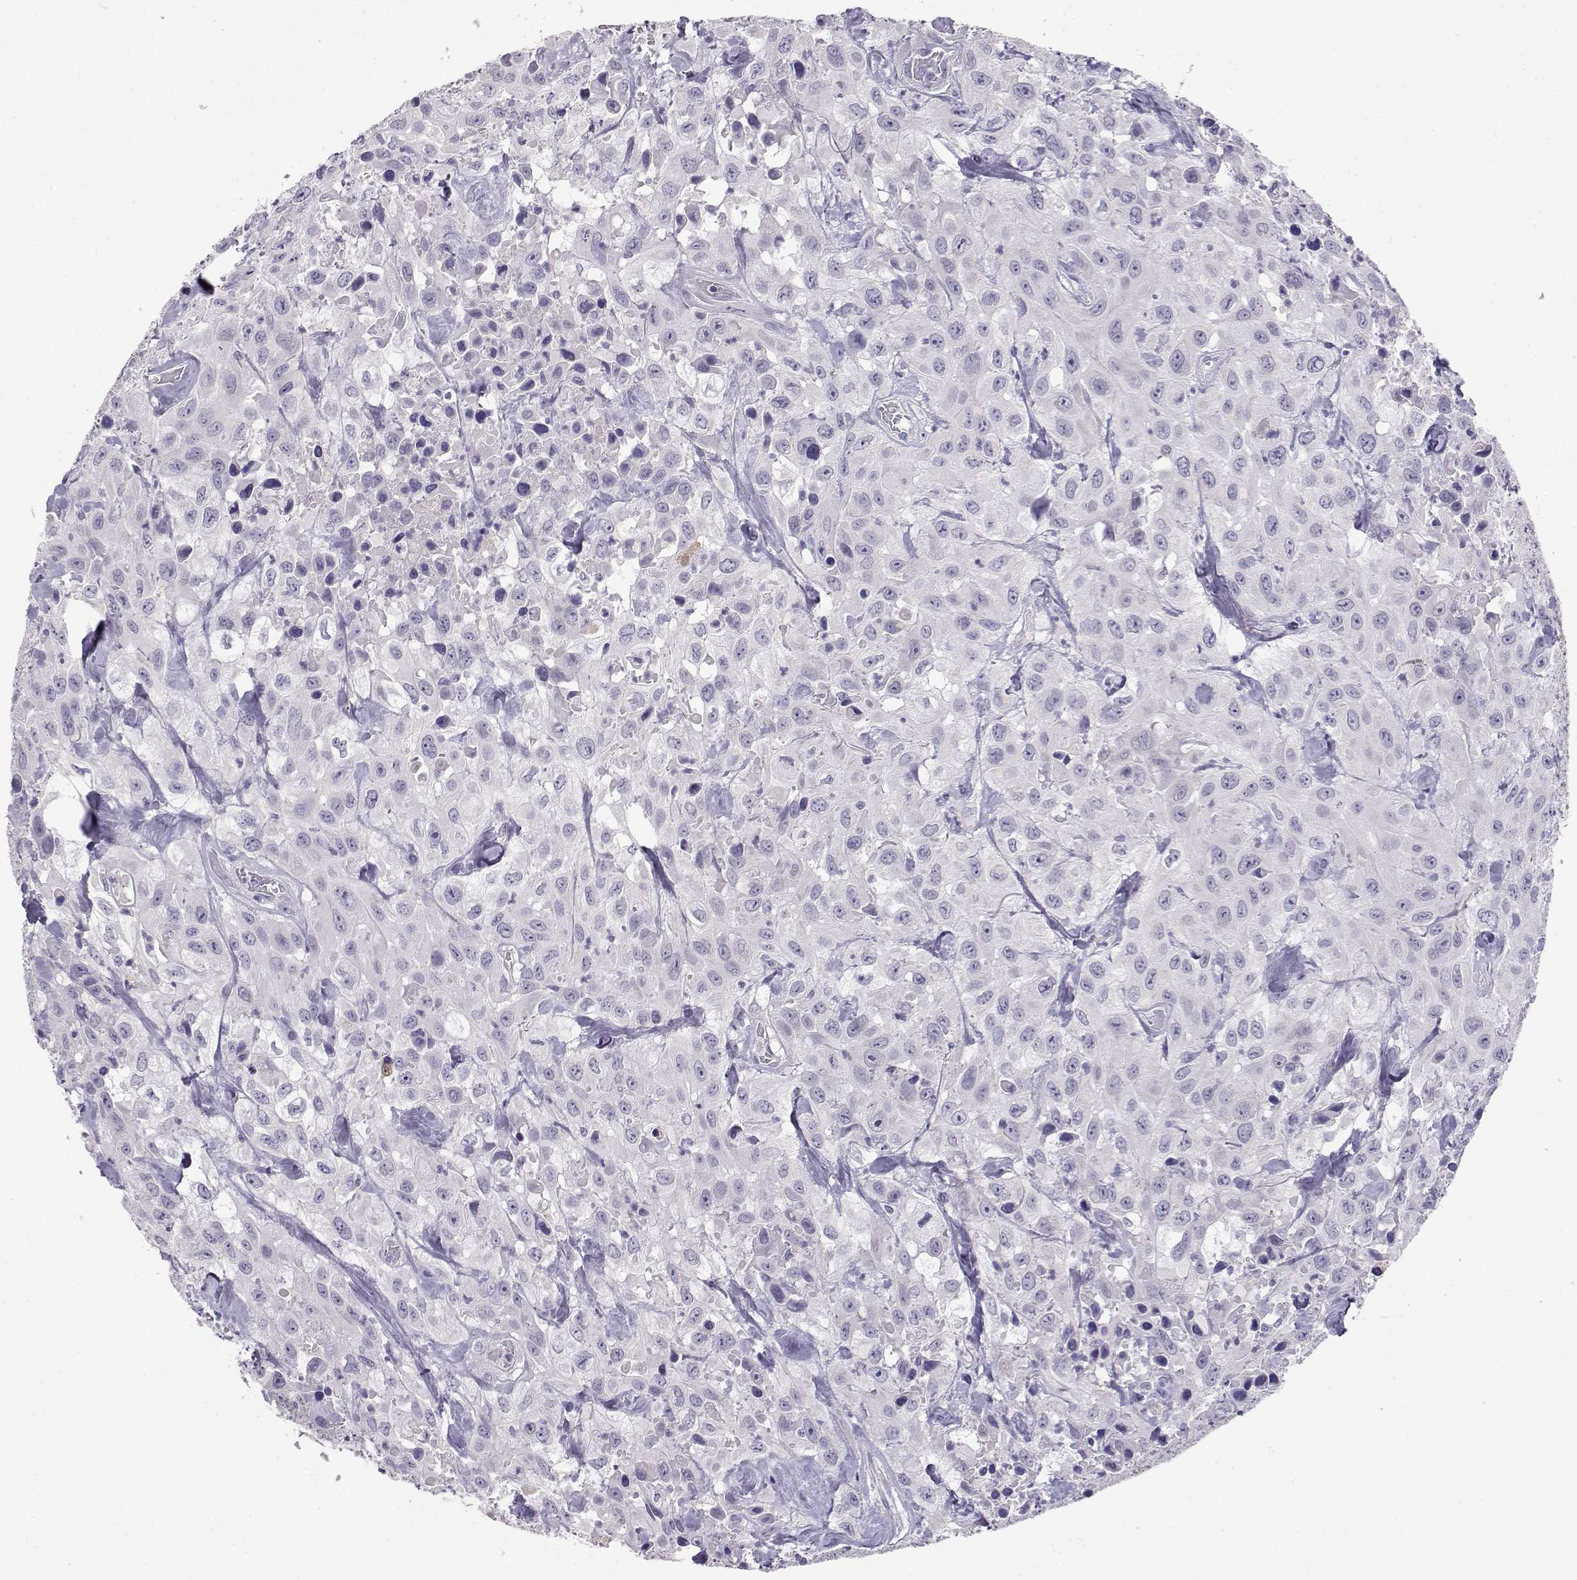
{"staining": {"intensity": "negative", "quantity": "none", "location": "none"}, "tissue": "urothelial cancer", "cell_type": "Tumor cells", "image_type": "cancer", "snomed": [{"axis": "morphology", "description": "Urothelial carcinoma, High grade"}, {"axis": "topography", "description": "Urinary bladder"}], "caption": "The immunohistochemistry (IHC) histopathology image has no significant positivity in tumor cells of urothelial carcinoma (high-grade) tissue.", "gene": "ENDOU", "patient": {"sex": "male", "age": 79}}